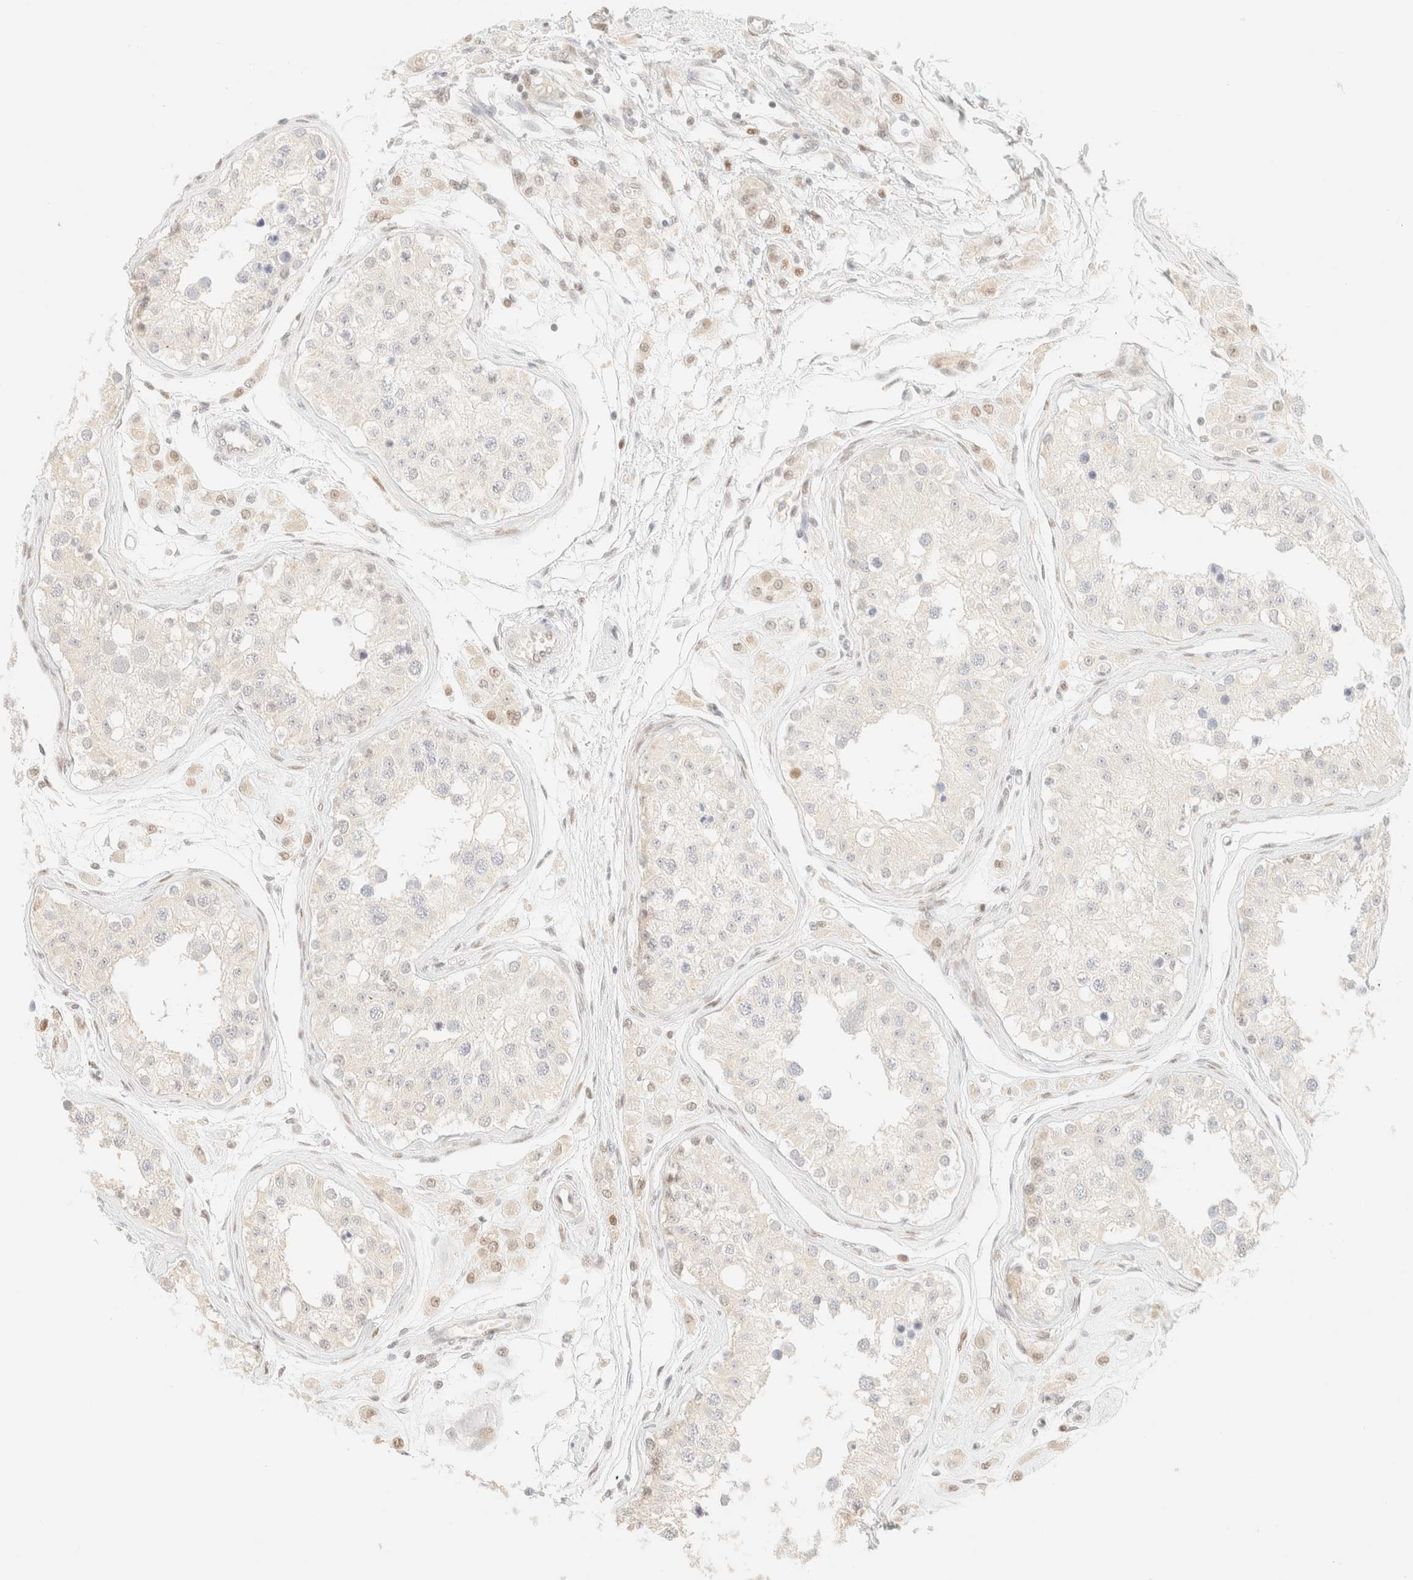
{"staining": {"intensity": "weak", "quantity": "<25%", "location": "cytoplasmic/membranous"}, "tissue": "testis", "cell_type": "Cells in seminiferous ducts", "image_type": "normal", "snomed": [{"axis": "morphology", "description": "Normal tissue, NOS"}, {"axis": "morphology", "description": "Adenocarcinoma, metastatic, NOS"}, {"axis": "topography", "description": "Testis"}], "caption": "Immunohistochemistry (IHC) image of normal human testis stained for a protein (brown), which reveals no positivity in cells in seminiferous ducts.", "gene": "TSR1", "patient": {"sex": "male", "age": 26}}